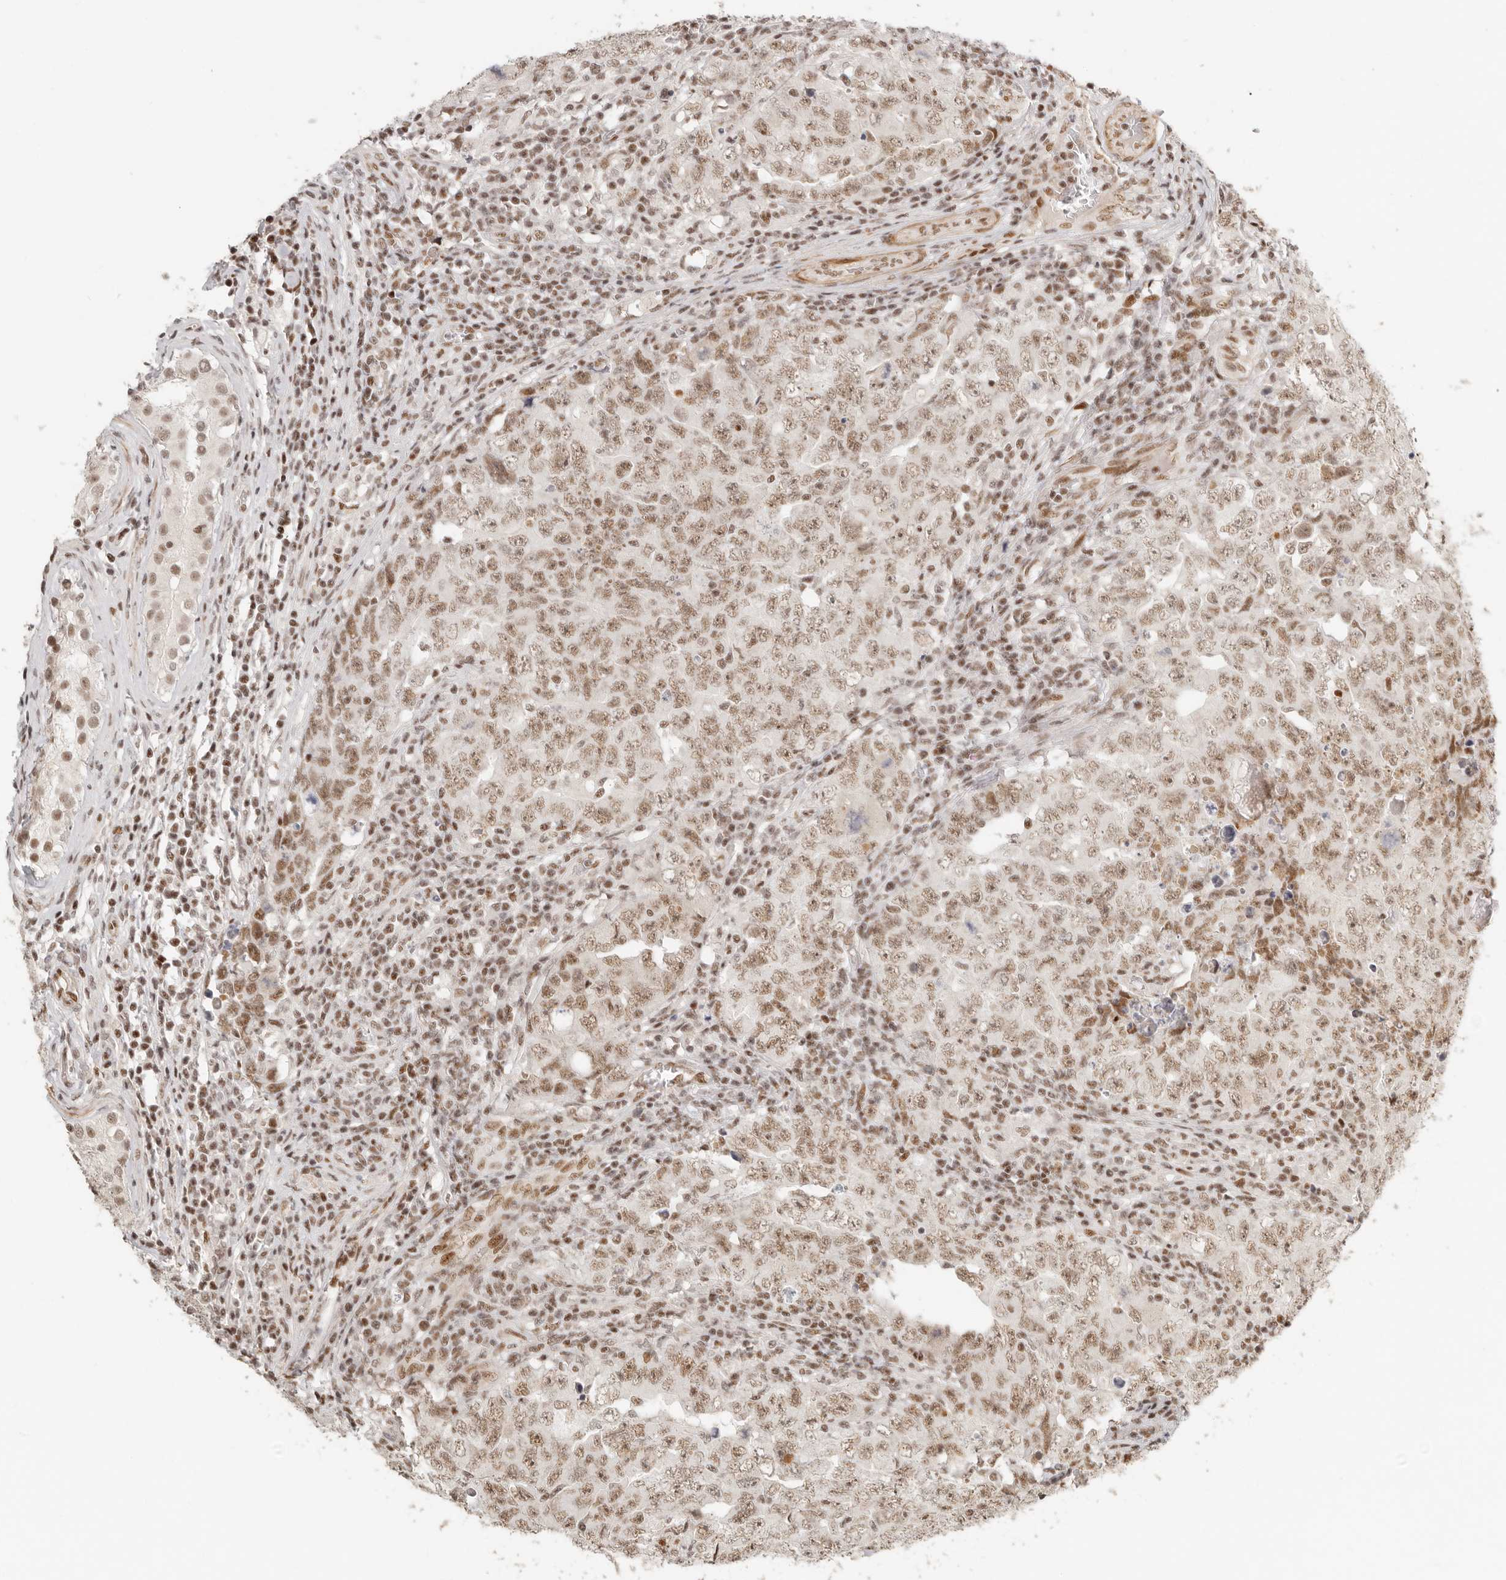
{"staining": {"intensity": "moderate", "quantity": ">75%", "location": "nuclear"}, "tissue": "testis cancer", "cell_type": "Tumor cells", "image_type": "cancer", "snomed": [{"axis": "morphology", "description": "Carcinoma, Embryonal, NOS"}, {"axis": "topography", "description": "Testis"}], "caption": "Testis cancer tissue exhibits moderate nuclear positivity in about >75% of tumor cells", "gene": "GABPA", "patient": {"sex": "male", "age": 26}}